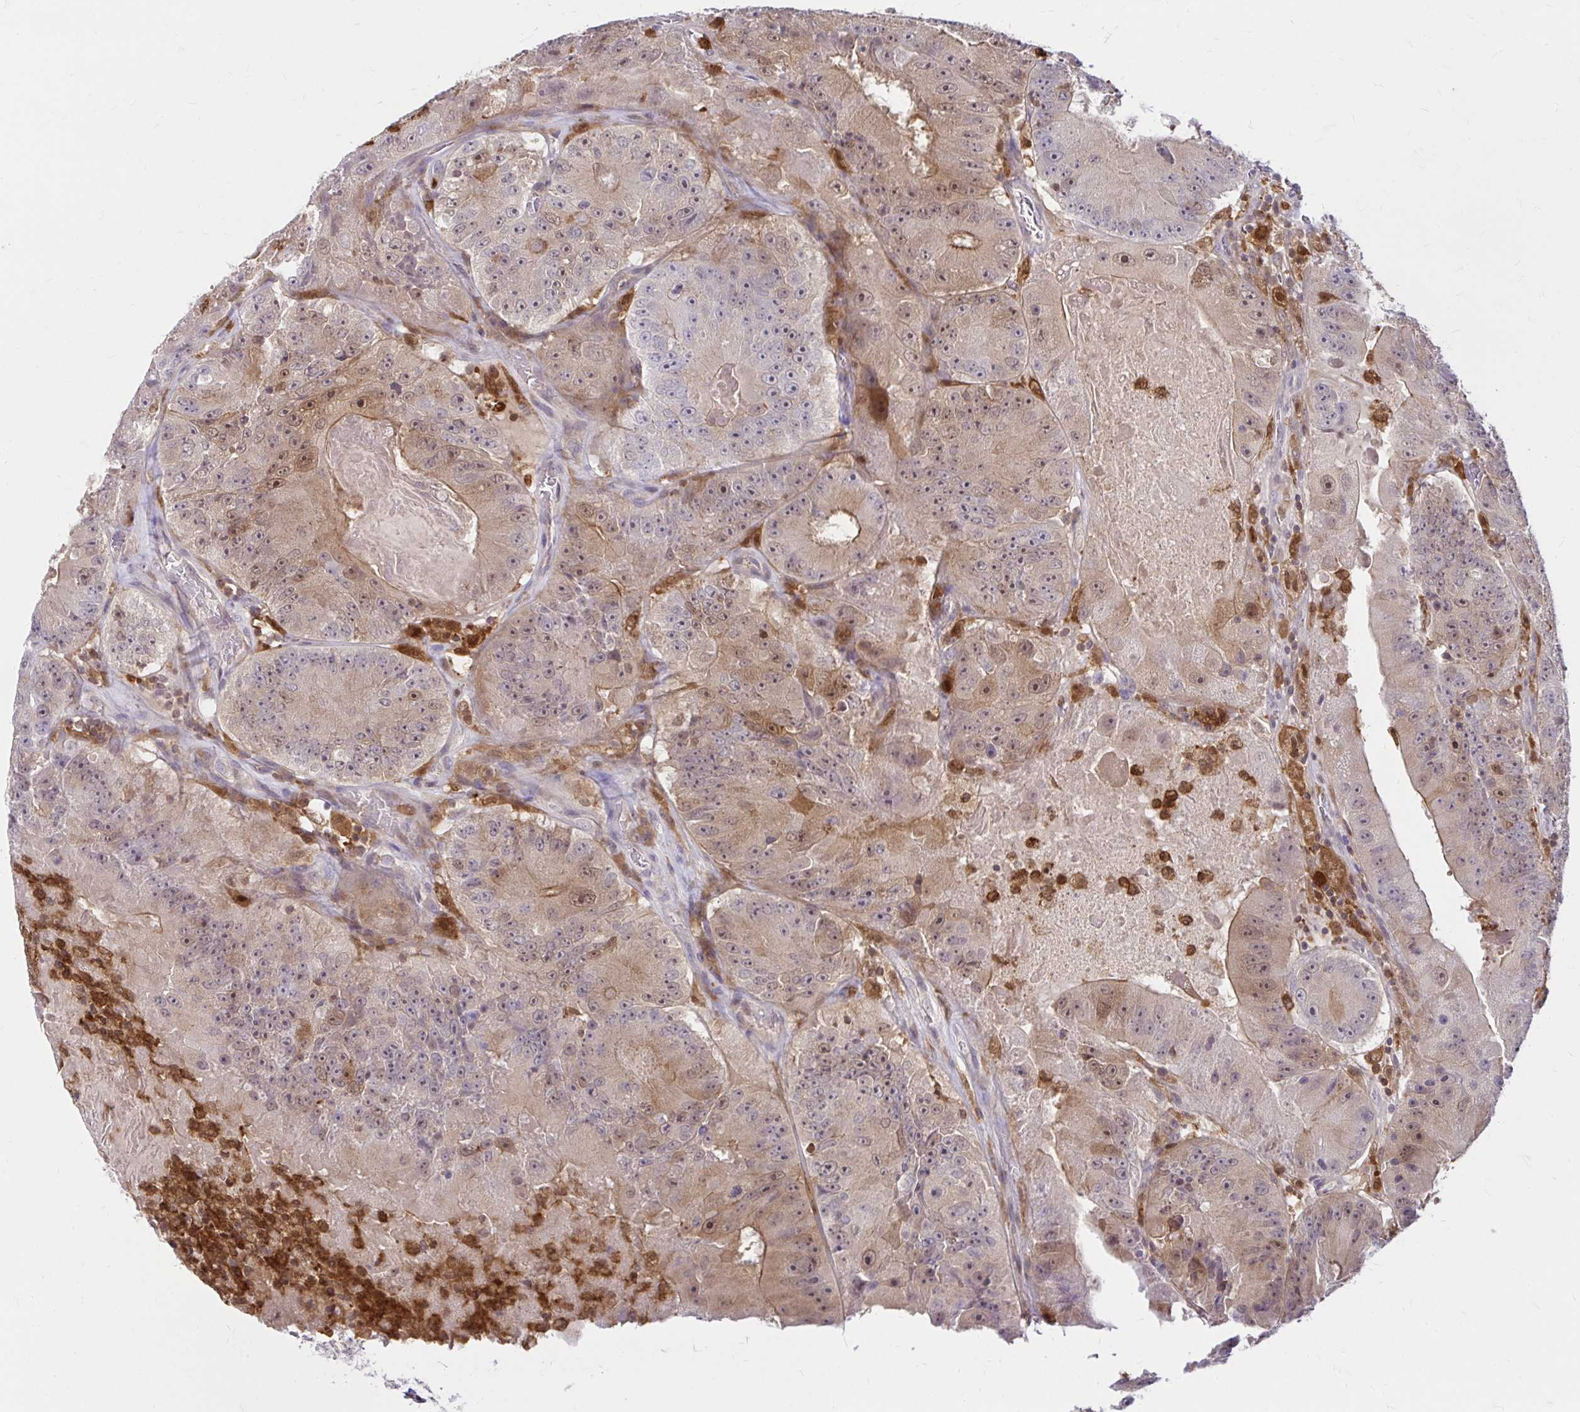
{"staining": {"intensity": "weak", "quantity": ">75%", "location": "cytoplasmic/membranous"}, "tissue": "colorectal cancer", "cell_type": "Tumor cells", "image_type": "cancer", "snomed": [{"axis": "morphology", "description": "Adenocarcinoma, NOS"}, {"axis": "topography", "description": "Colon"}], "caption": "Human colorectal cancer stained with a protein marker demonstrates weak staining in tumor cells.", "gene": "PYCARD", "patient": {"sex": "female", "age": 86}}